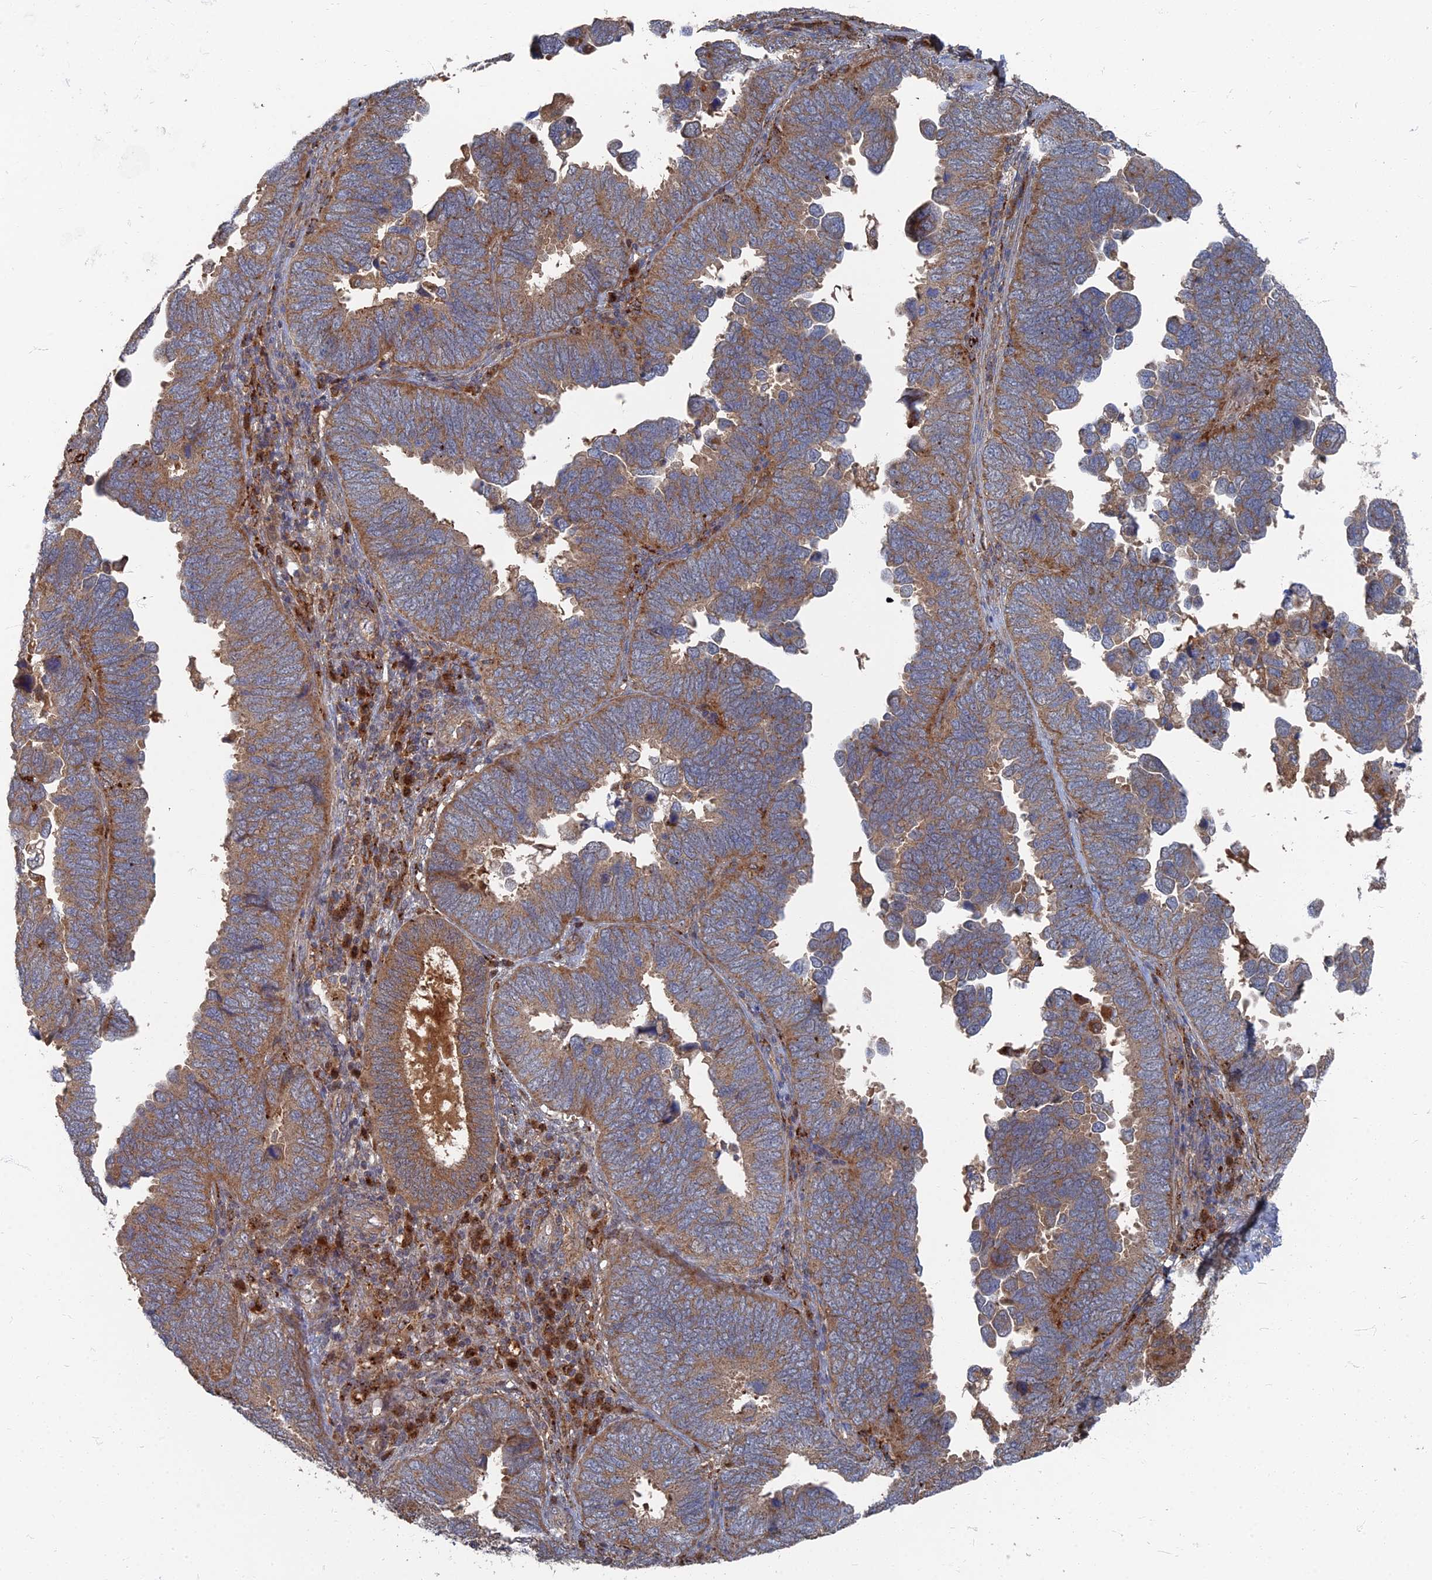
{"staining": {"intensity": "moderate", "quantity": ">75%", "location": "cytoplasmic/membranous"}, "tissue": "endometrial cancer", "cell_type": "Tumor cells", "image_type": "cancer", "snomed": [{"axis": "morphology", "description": "Adenocarcinoma, NOS"}, {"axis": "topography", "description": "Endometrium"}], "caption": "A brown stain highlights moderate cytoplasmic/membranous staining of a protein in endometrial cancer (adenocarcinoma) tumor cells. Using DAB (3,3'-diaminobenzidine) (brown) and hematoxylin (blue) stains, captured at high magnification using brightfield microscopy.", "gene": "PPCDC", "patient": {"sex": "female", "age": 79}}